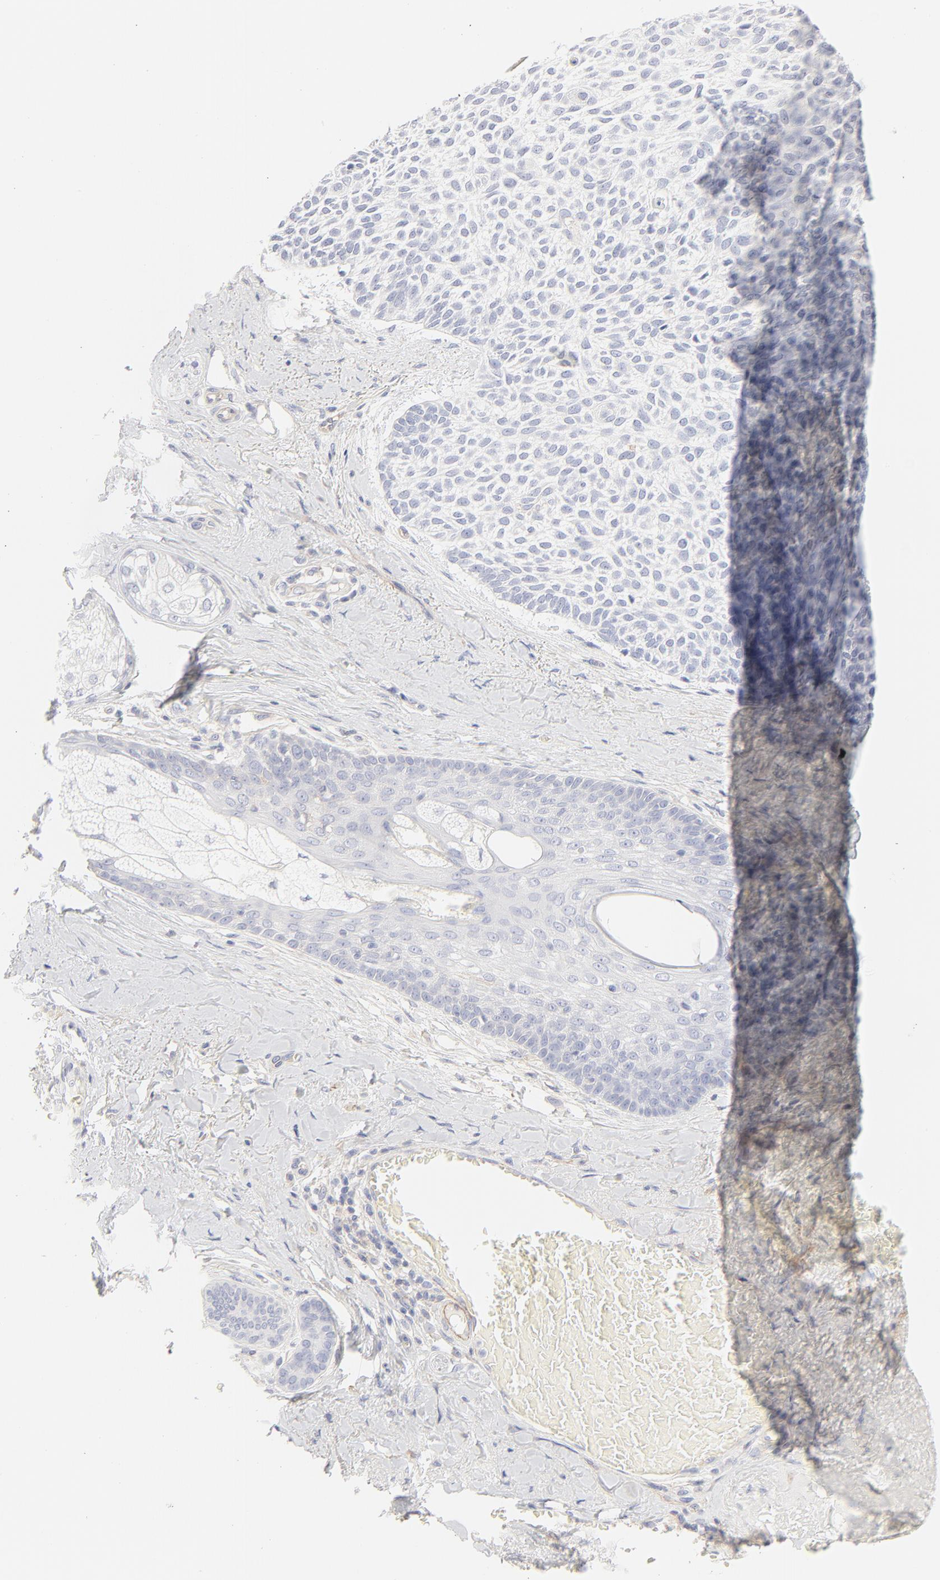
{"staining": {"intensity": "negative", "quantity": "none", "location": "none"}, "tissue": "skin cancer", "cell_type": "Tumor cells", "image_type": "cancer", "snomed": [{"axis": "morphology", "description": "Normal tissue, NOS"}, {"axis": "morphology", "description": "Basal cell carcinoma"}, {"axis": "topography", "description": "Skin"}], "caption": "Immunohistochemistry photomicrograph of human skin cancer stained for a protein (brown), which reveals no expression in tumor cells.", "gene": "ITGA5", "patient": {"sex": "female", "age": 70}}